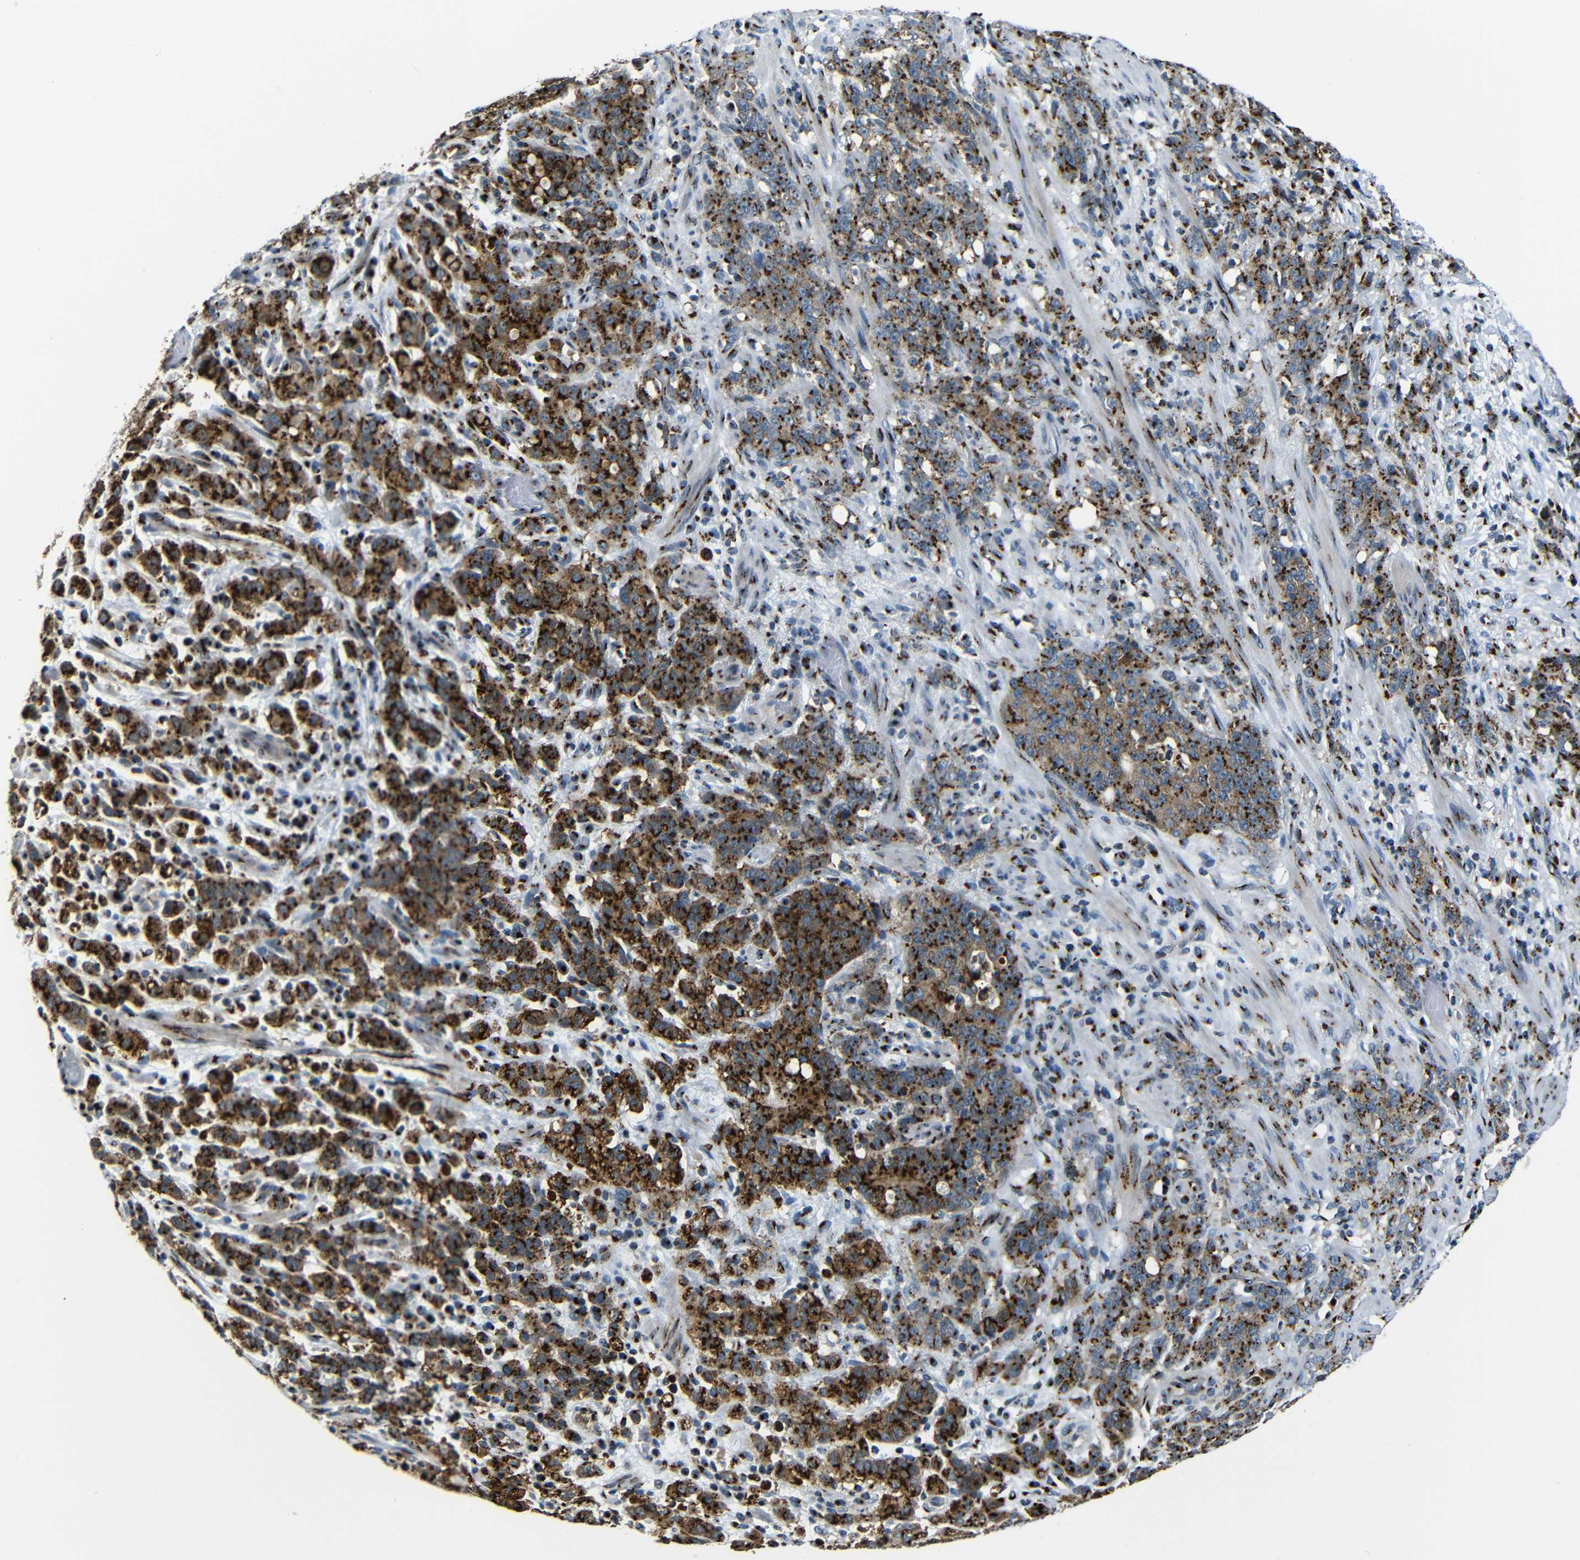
{"staining": {"intensity": "strong", "quantity": ">75%", "location": "cytoplasmic/membranous"}, "tissue": "stomach cancer", "cell_type": "Tumor cells", "image_type": "cancer", "snomed": [{"axis": "morphology", "description": "Adenocarcinoma, NOS"}, {"axis": "topography", "description": "Stomach, lower"}], "caption": "Approximately >75% of tumor cells in stomach adenocarcinoma demonstrate strong cytoplasmic/membranous protein staining as visualized by brown immunohistochemical staining.", "gene": "TGOLN2", "patient": {"sex": "male", "age": 88}}